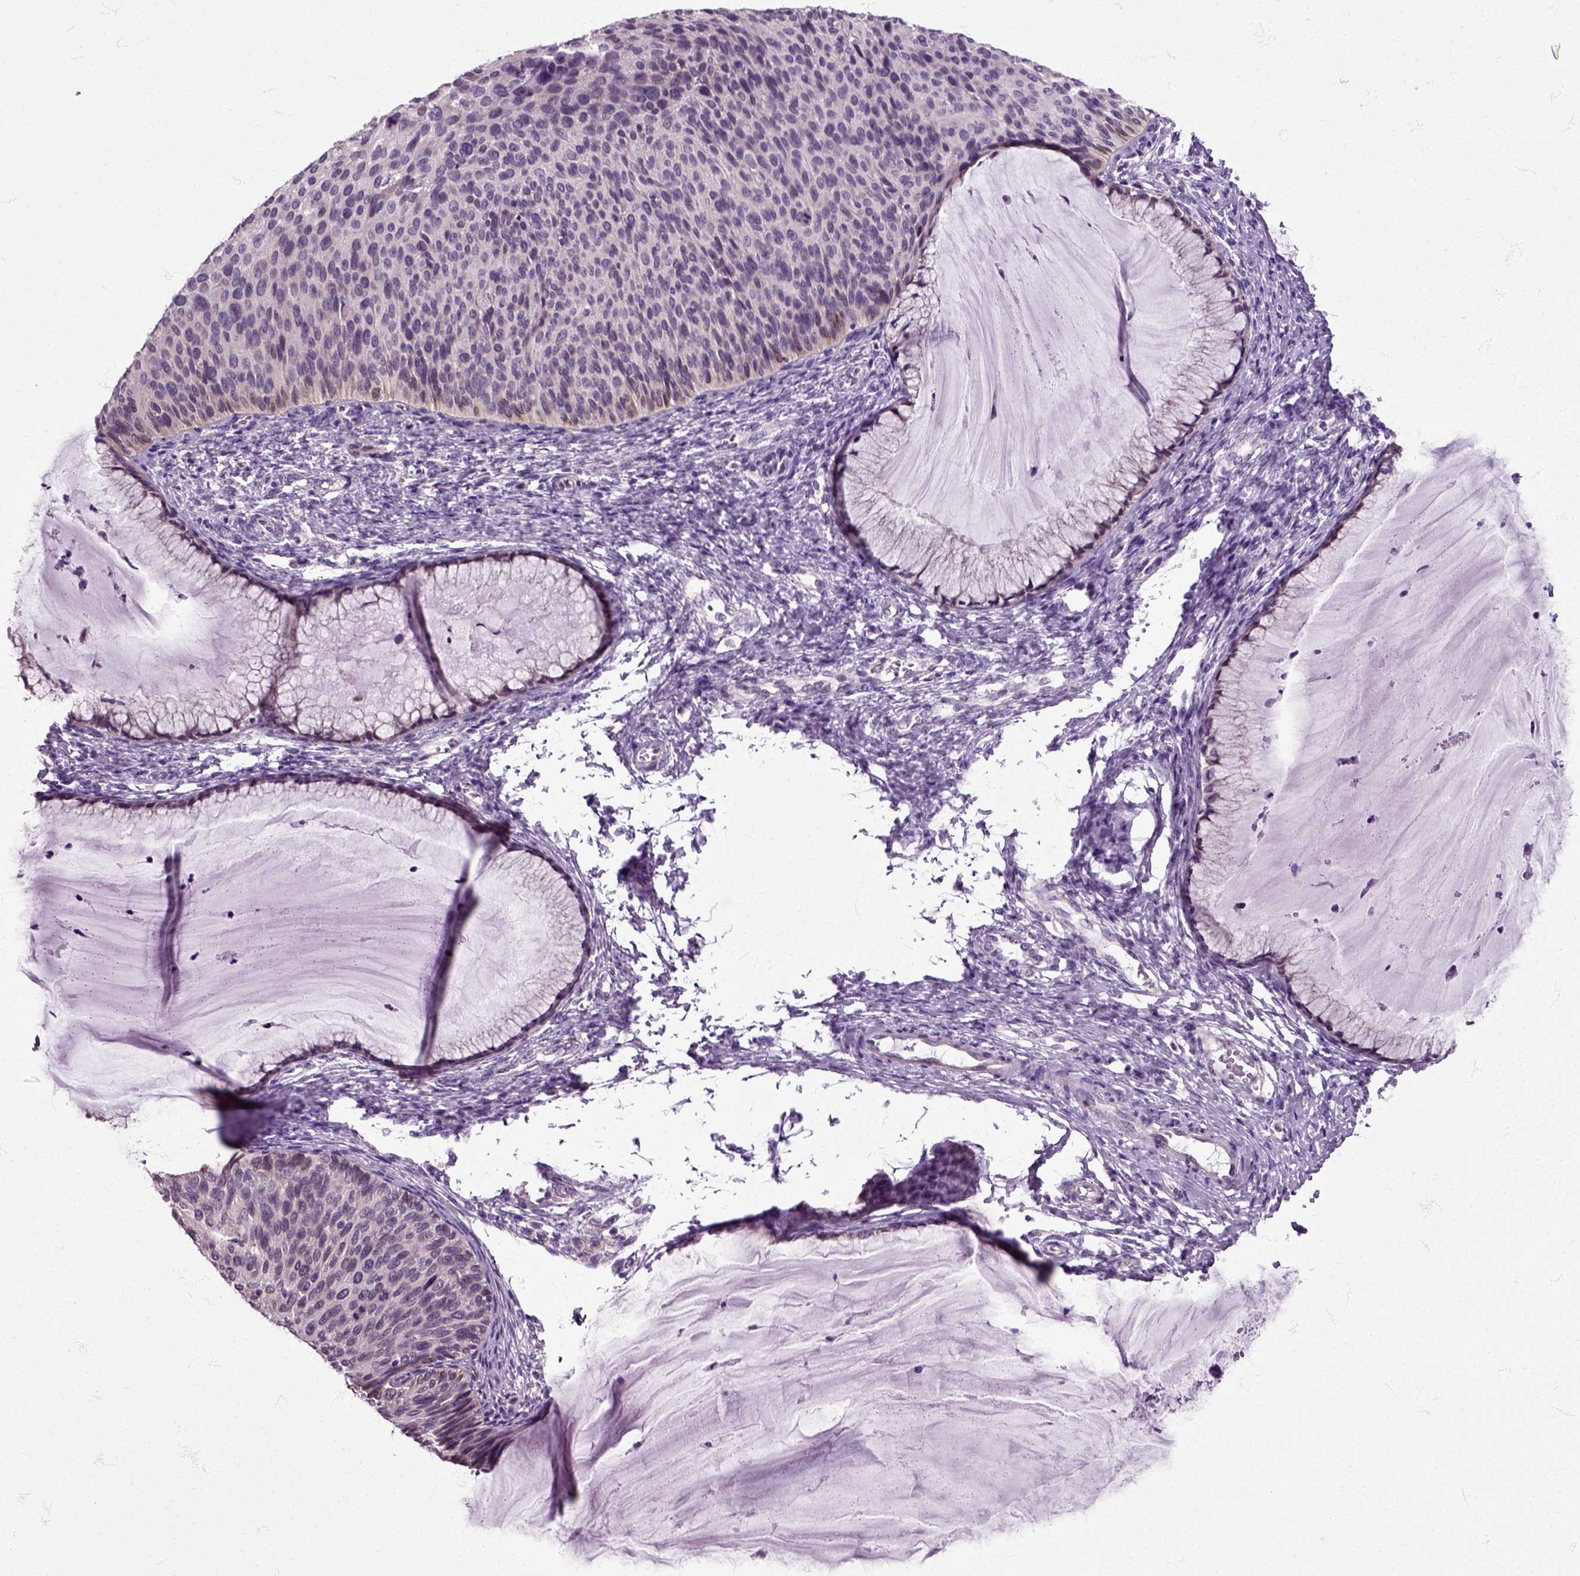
{"staining": {"intensity": "negative", "quantity": "none", "location": "none"}, "tissue": "cervical cancer", "cell_type": "Tumor cells", "image_type": "cancer", "snomed": [{"axis": "morphology", "description": "Squamous cell carcinoma, NOS"}, {"axis": "topography", "description": "Cervix"}], "caption": "IHC of cervical cancer (squamous cell carcinoma) demonstrates no expression in tumor cells.", "gene": "HSPA2", "patient": {"sex": "female", "age": 36}}